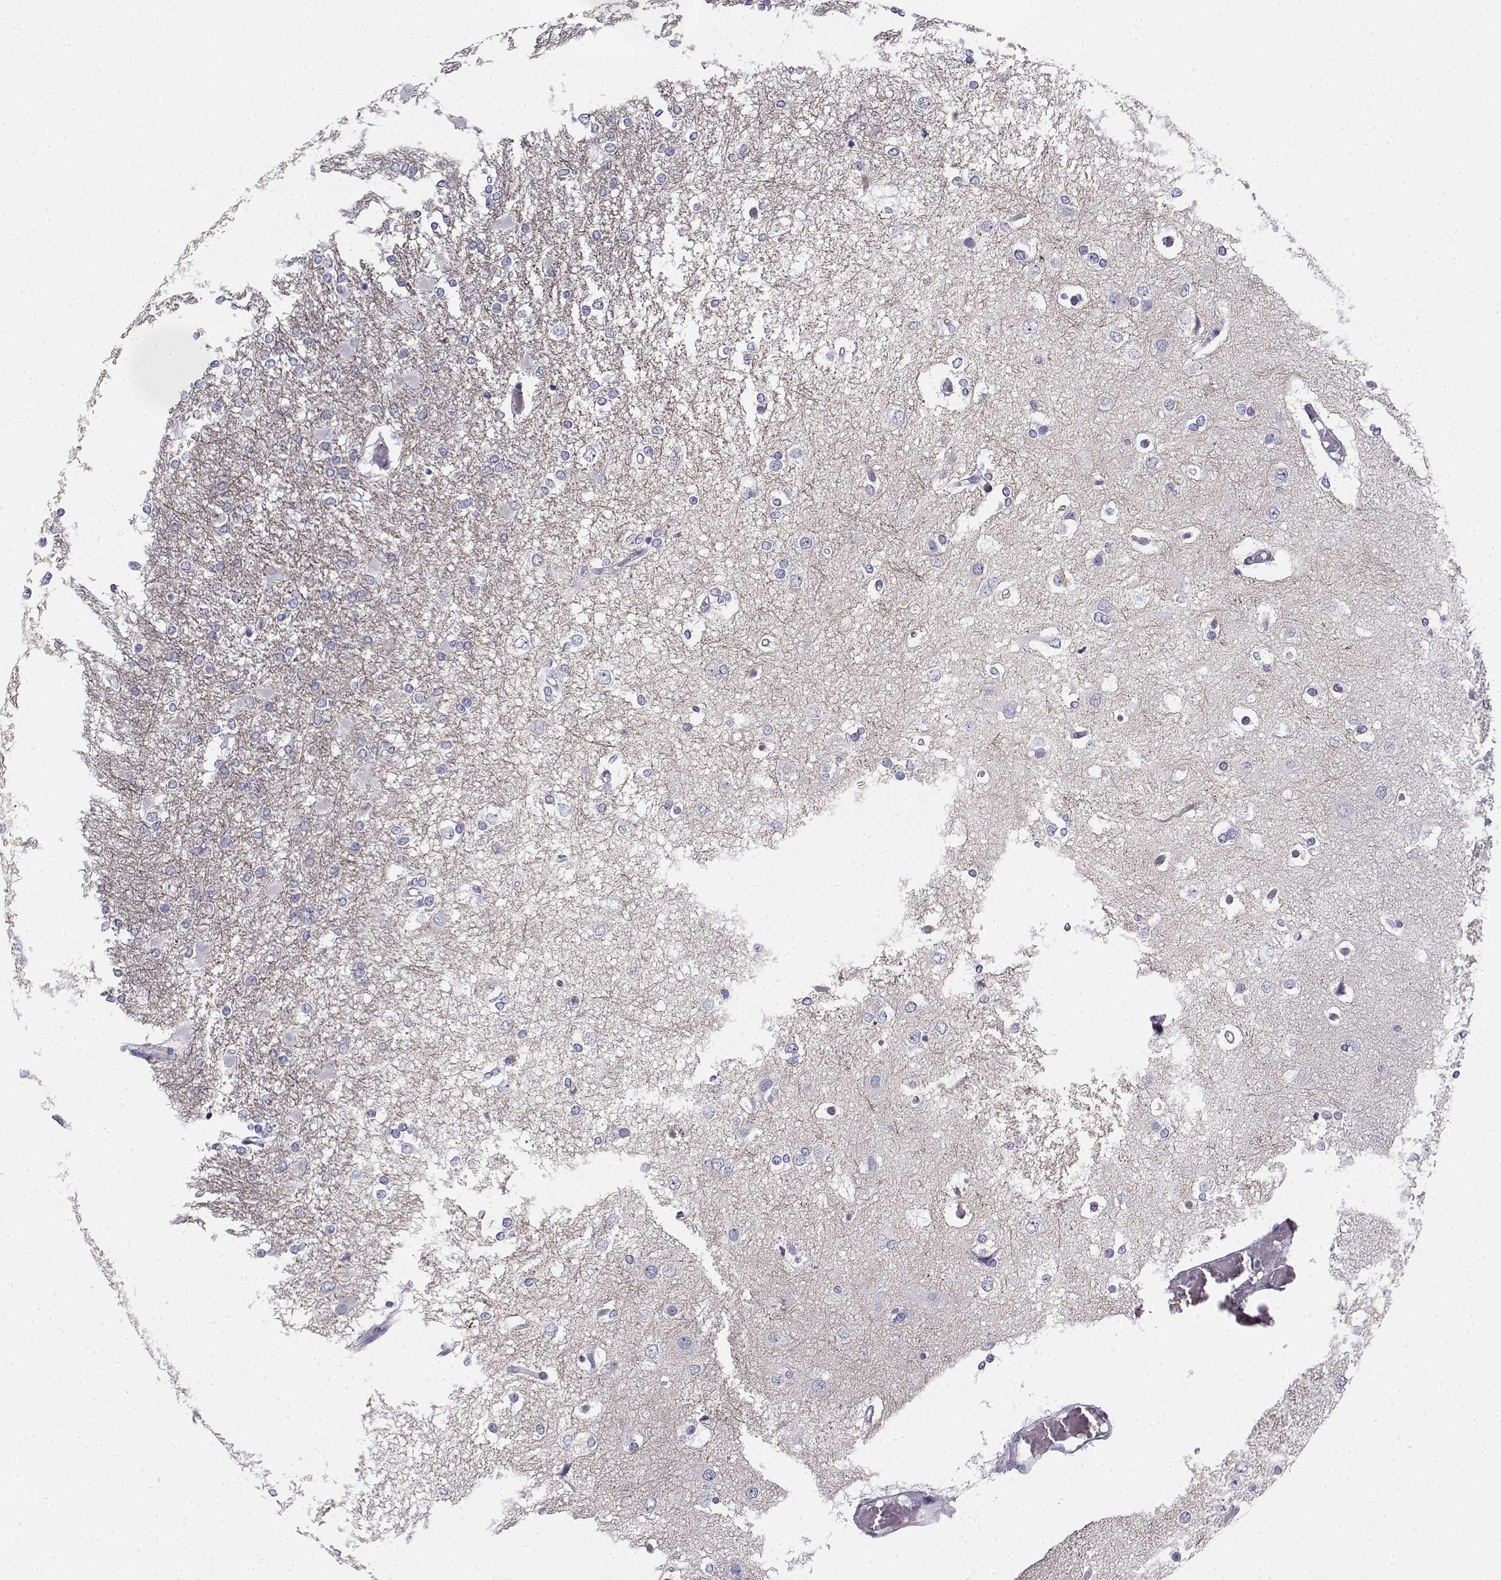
{"staining": {"intensity": "negative", "quantity": "none", "location": "none"}, "tissue": "glioma", "cell_type": "Tumor cells", "image_type": "cancer", "snomed": [{"axis": "morphology", "description": "Glioma, malignant, High grade"}, {"axis": "topography", "description": "Cerebral cortex"}], "caption": "High power microscopy histopathology image of an IHC image of malignant glioma (high-grade), revealing no significant positivity in tumor cells.", "gene": "CREB3L3", "patient": {"sex": "male", "age": 79}}